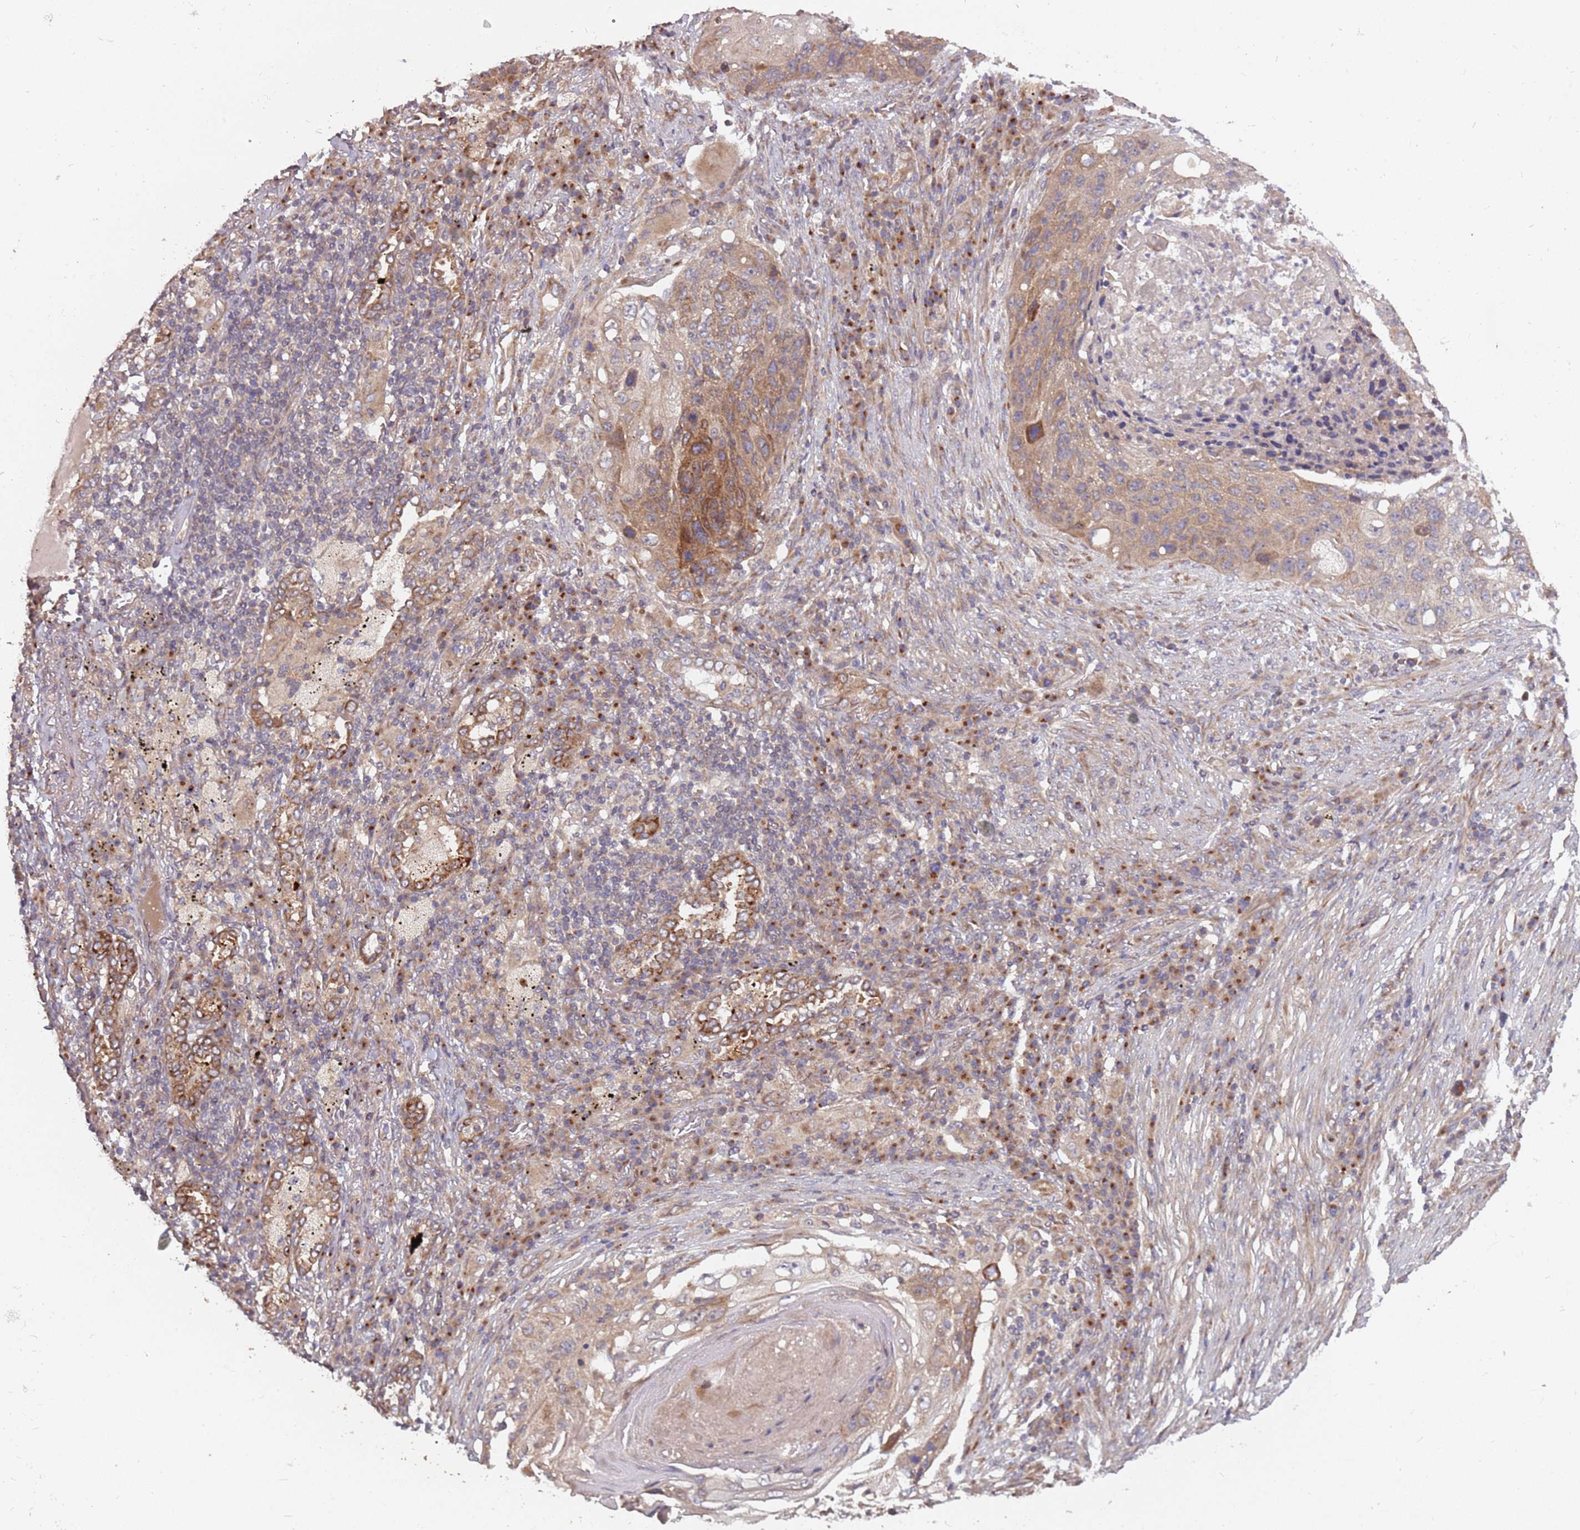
{"staining": {"intensity": "moderate", "quantity": "<25%", "location": "cytoplasmic/membranous"}, "tissue": "lung cancer", "cell_type": "Tumor cells", "image_type": "cancer", "snomed": [{"axis": "morphology", "description": "Squamous cell carcinoma, NOS"}, {"axis": "topography", "description": "Lung"}], "caption": "Immunohistochemical staining of human lung squamous cell carcinoma demonstrates low levels of moderate cytoplasmic/membranous protein expression in about <25% of tumor cells.", "gene": "PLD6", "patient": {"sex": "female", "age": 63}}